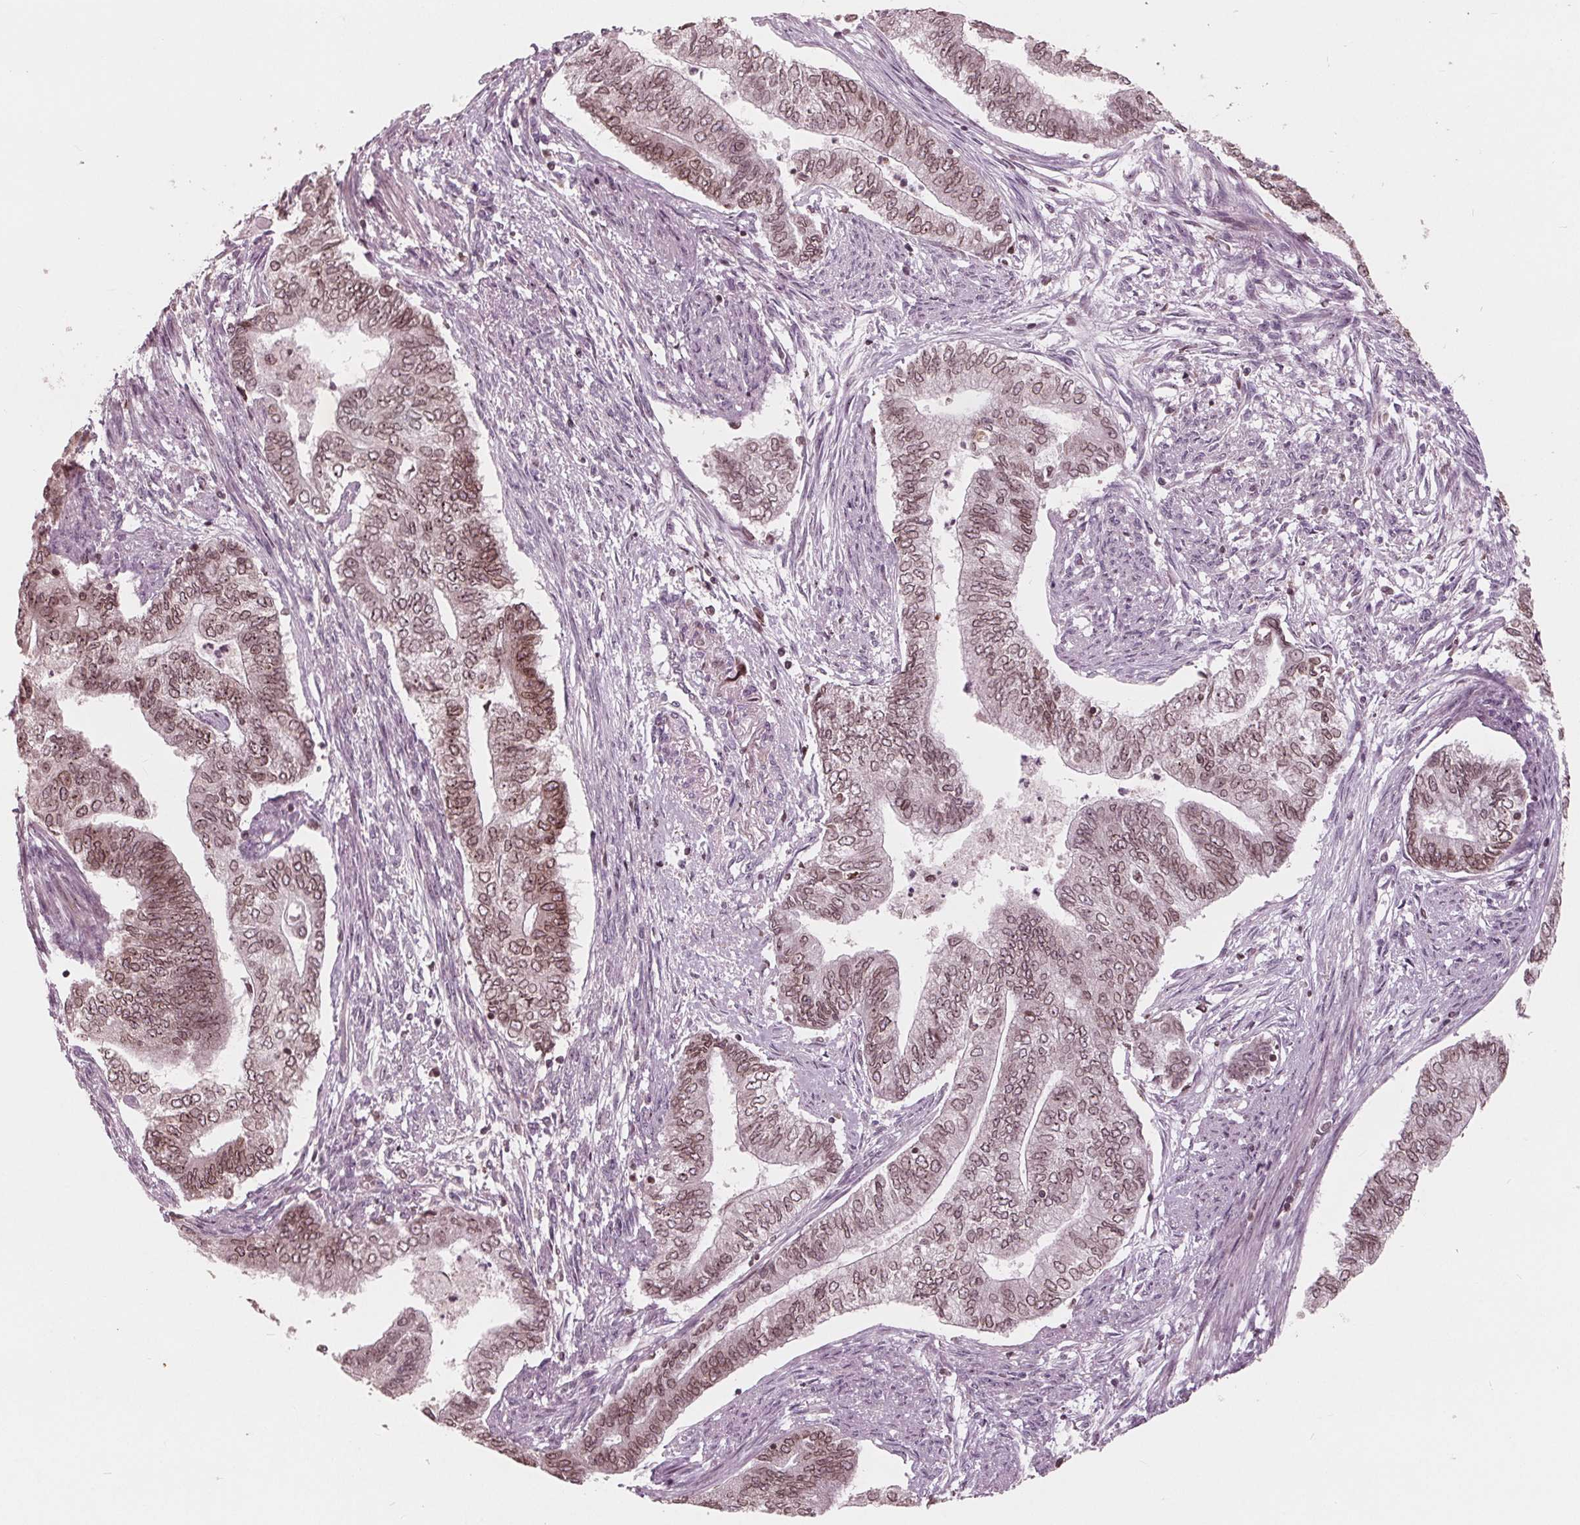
{"staining": {"intensity": "moderate", "quantity": ">75%", "location": "cytoplasmic/membranous,nuclear"}, "tissue": "endometrial cancer", "cell_type": "Tumor cells", "image_type": "cancer", "snomed": [{"axis": "morphology", "description": "Adenocarcinoma, NOS"}, {"axis": "topography", "description": "Endometrium"}], "caption": "Immunohistochemistry (IHC) histopathology image of neoplastic tissue: human endometrial cancer (adenocarcinoma) stained using immunohistochemistry reveals medium levels of moderate protein expression localized specifically in the cytoplasmic/membranous and nuclear of tumor cells, appearing as a cytoplasmic/membranous and nuclear brown color.", "gene": "NUP210", "patient": {"sex": "female", "age": 65}}